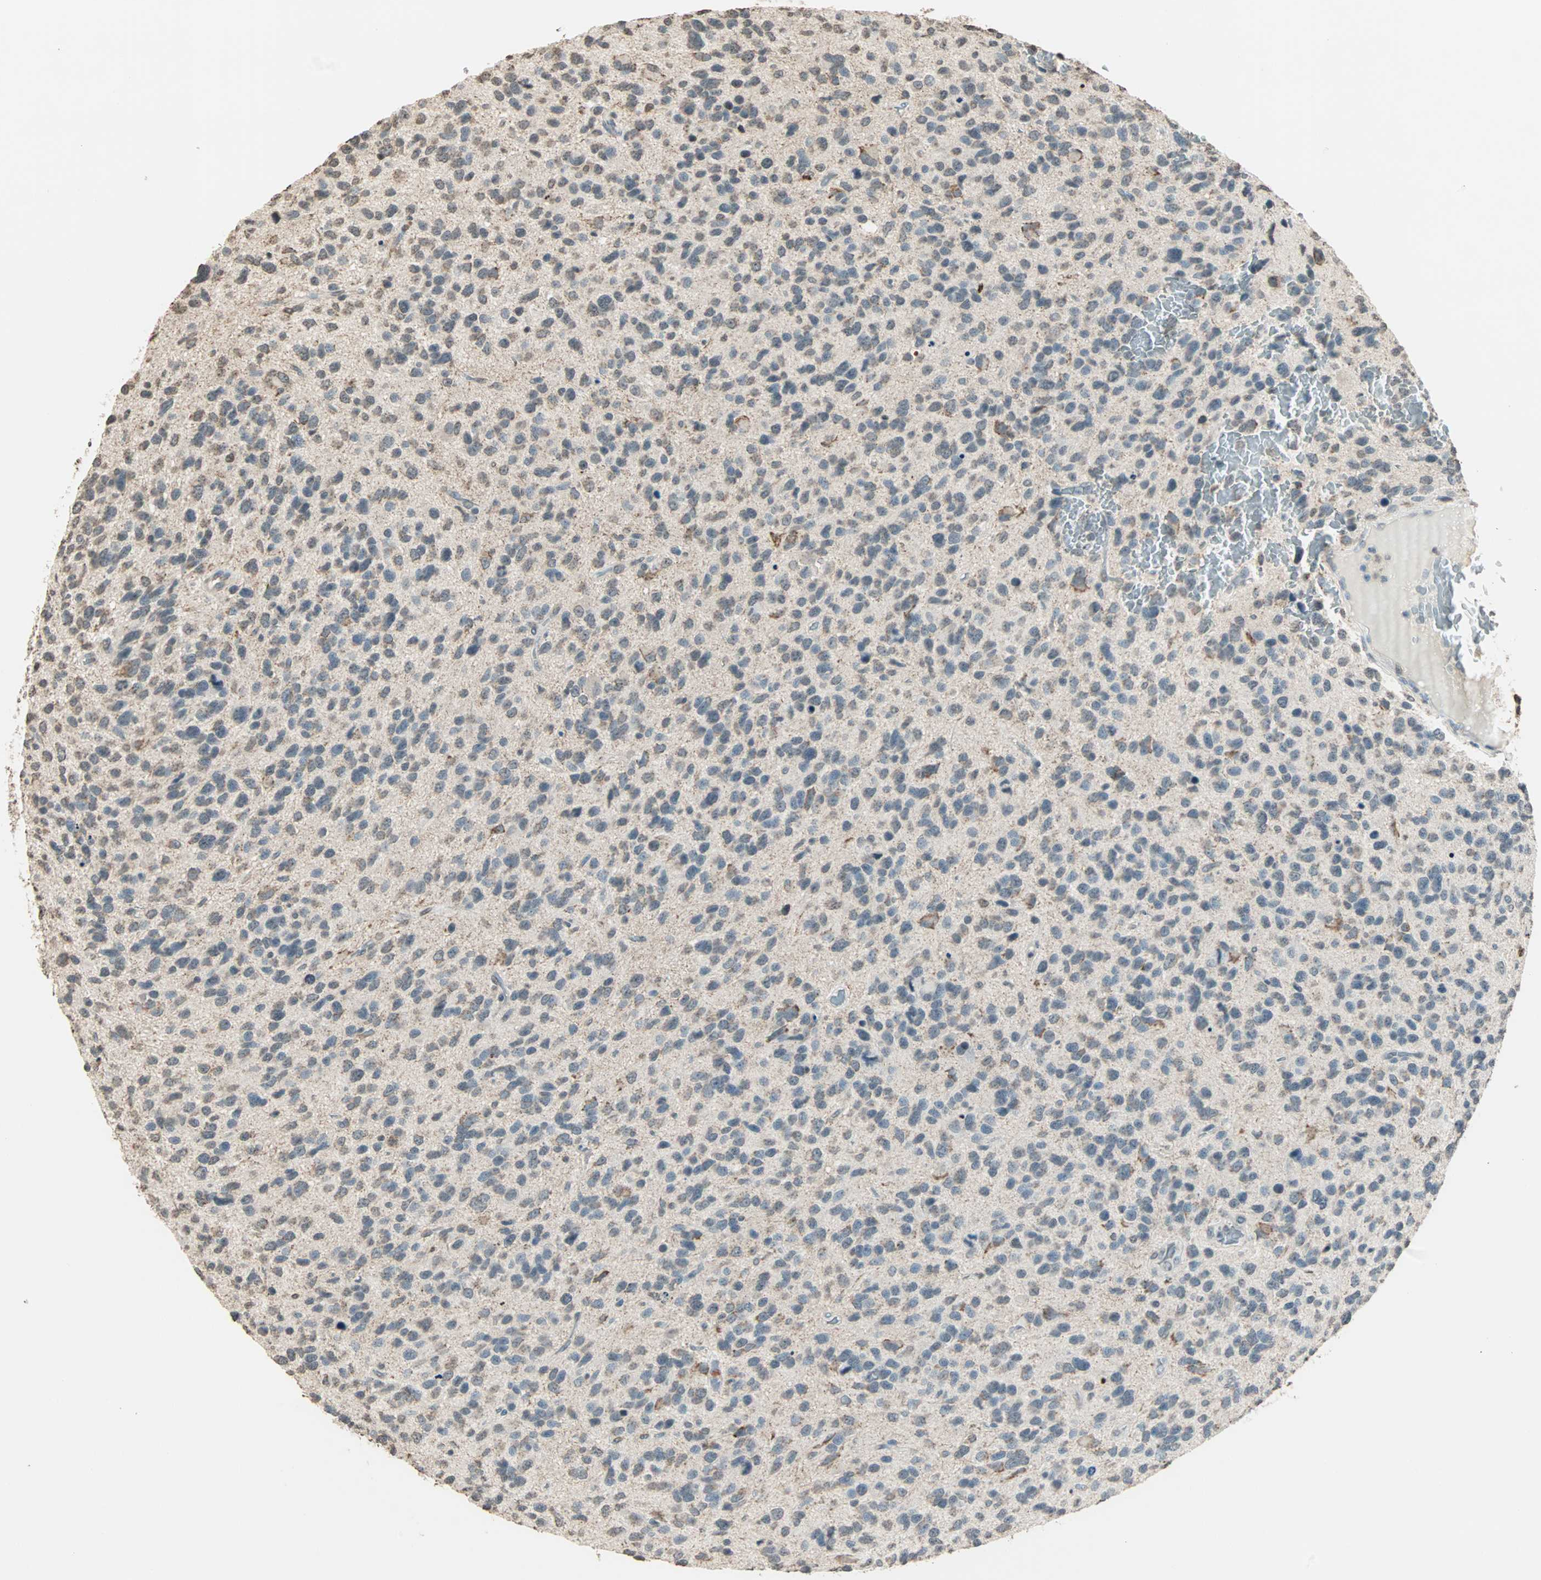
{"staining": {"intensity": "weak", "quantity": "<25%", "location": "cytoplasmic/membranous,nuclear"}, "tissue": "glioma", "cell_type": "Tumor cells", "image_type": "cancer", "snomed": [{"axis": "morphology", "description": "Glioma, malignant, High grade"}, {"axis": "topography", "description": "Brain"}], "caption": "High magnification brightfield microscopy of glioma stained with DAB (3,3'-diaminobenzidine) (brown) and counterstained with hematoxylin (blue): tumor cells show no significant staining. (Brightfield microscopy of DAB IHC at high magnification).", "gene": "PRELID1", "patient": {"sex": "female", "age": 58}}